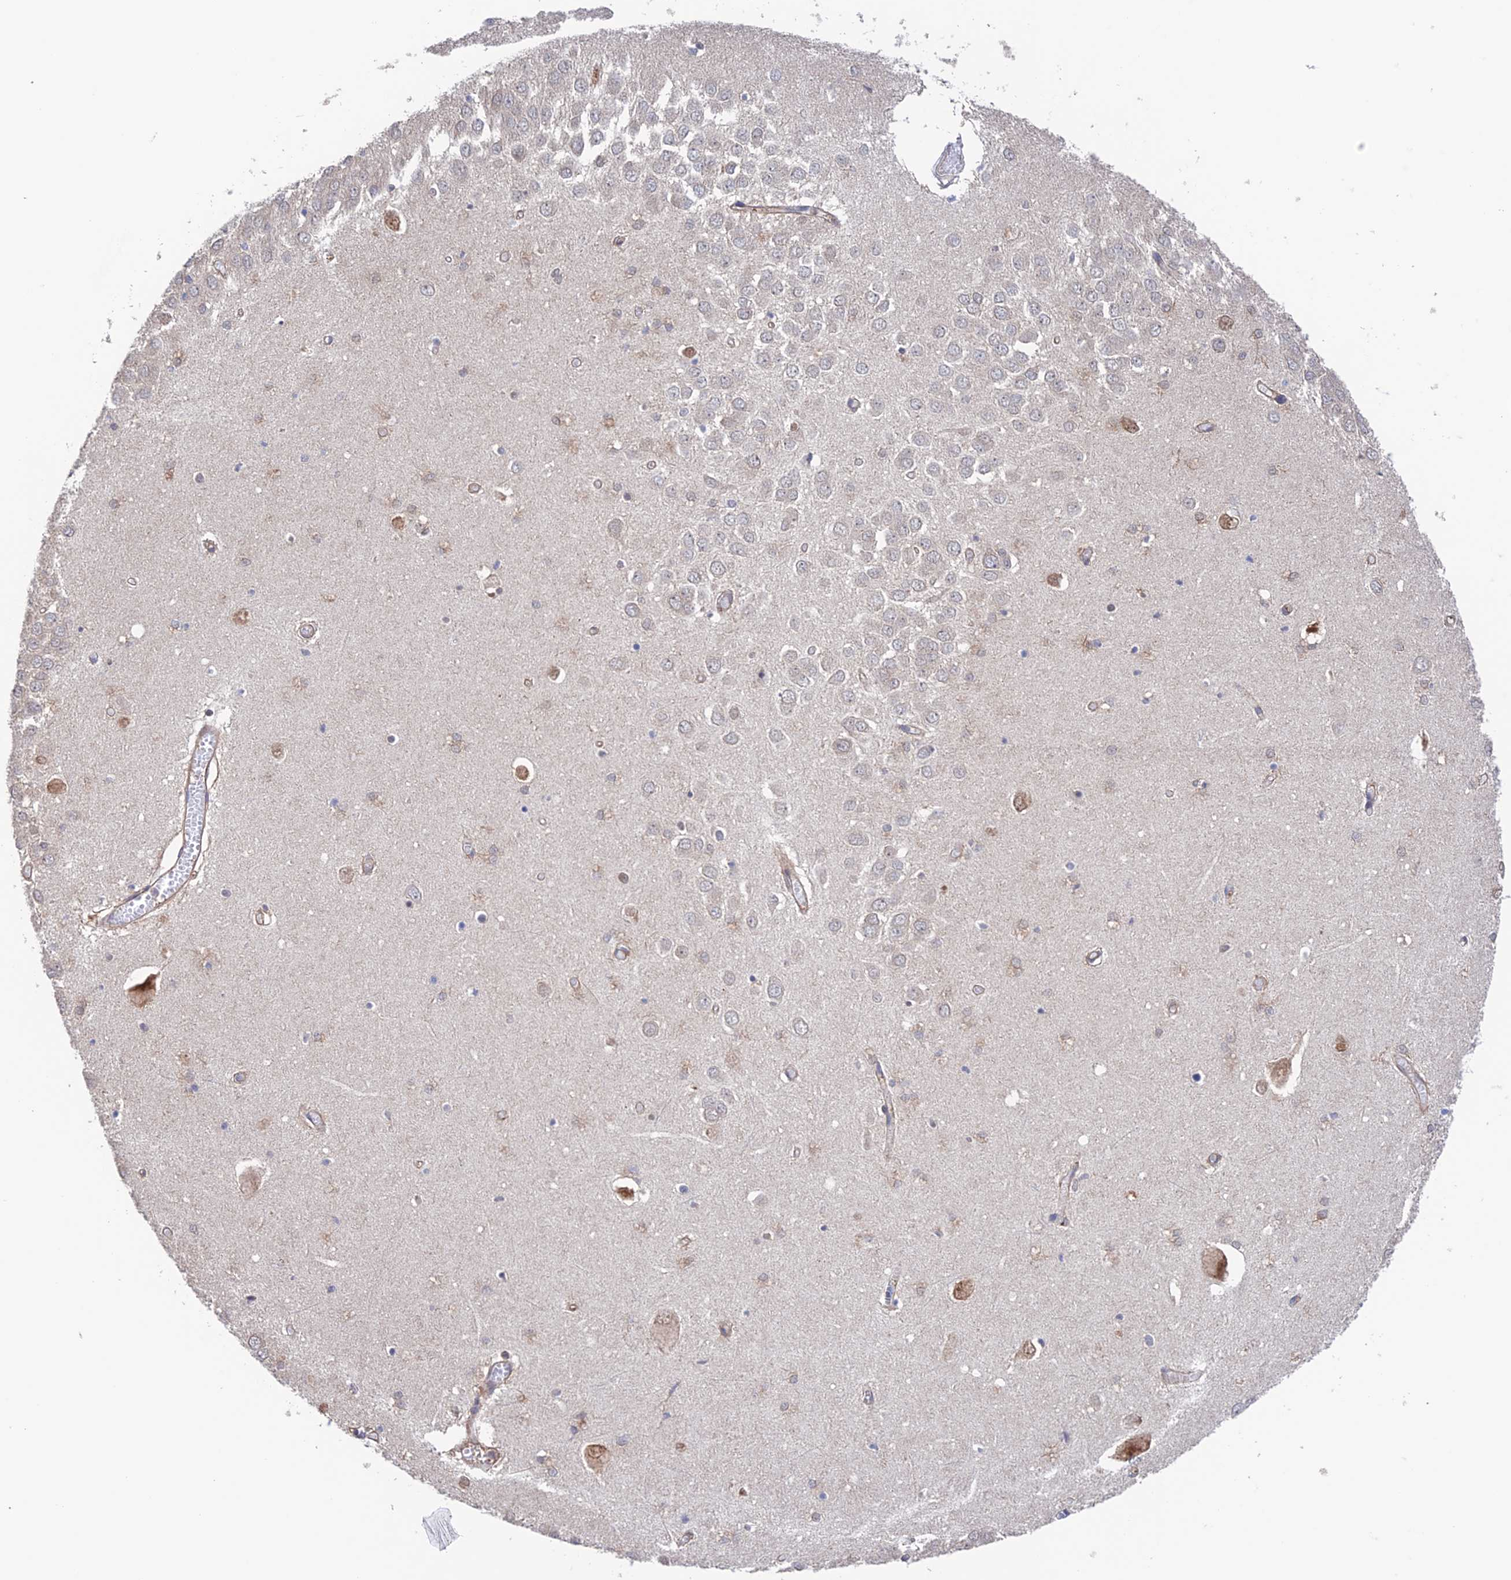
{"staining": {"intensity": "negative", "quantity": "none", "location": "none"}, "tissue": "hippocampus", "cell_type": "Glial cells", "image_type": "normal", "snomed": [{"axis": "morphology", "description": "Normal tissue, NOS"}, {"axis": "topography", "description": "Hippocampus"}], "caption": "Immunohistochemical staining of benign hippocampus demonstrates no significant expression in glial cells.", "gene": "NUDT16L1", "patient": {"sex": "male", "age": 70}}